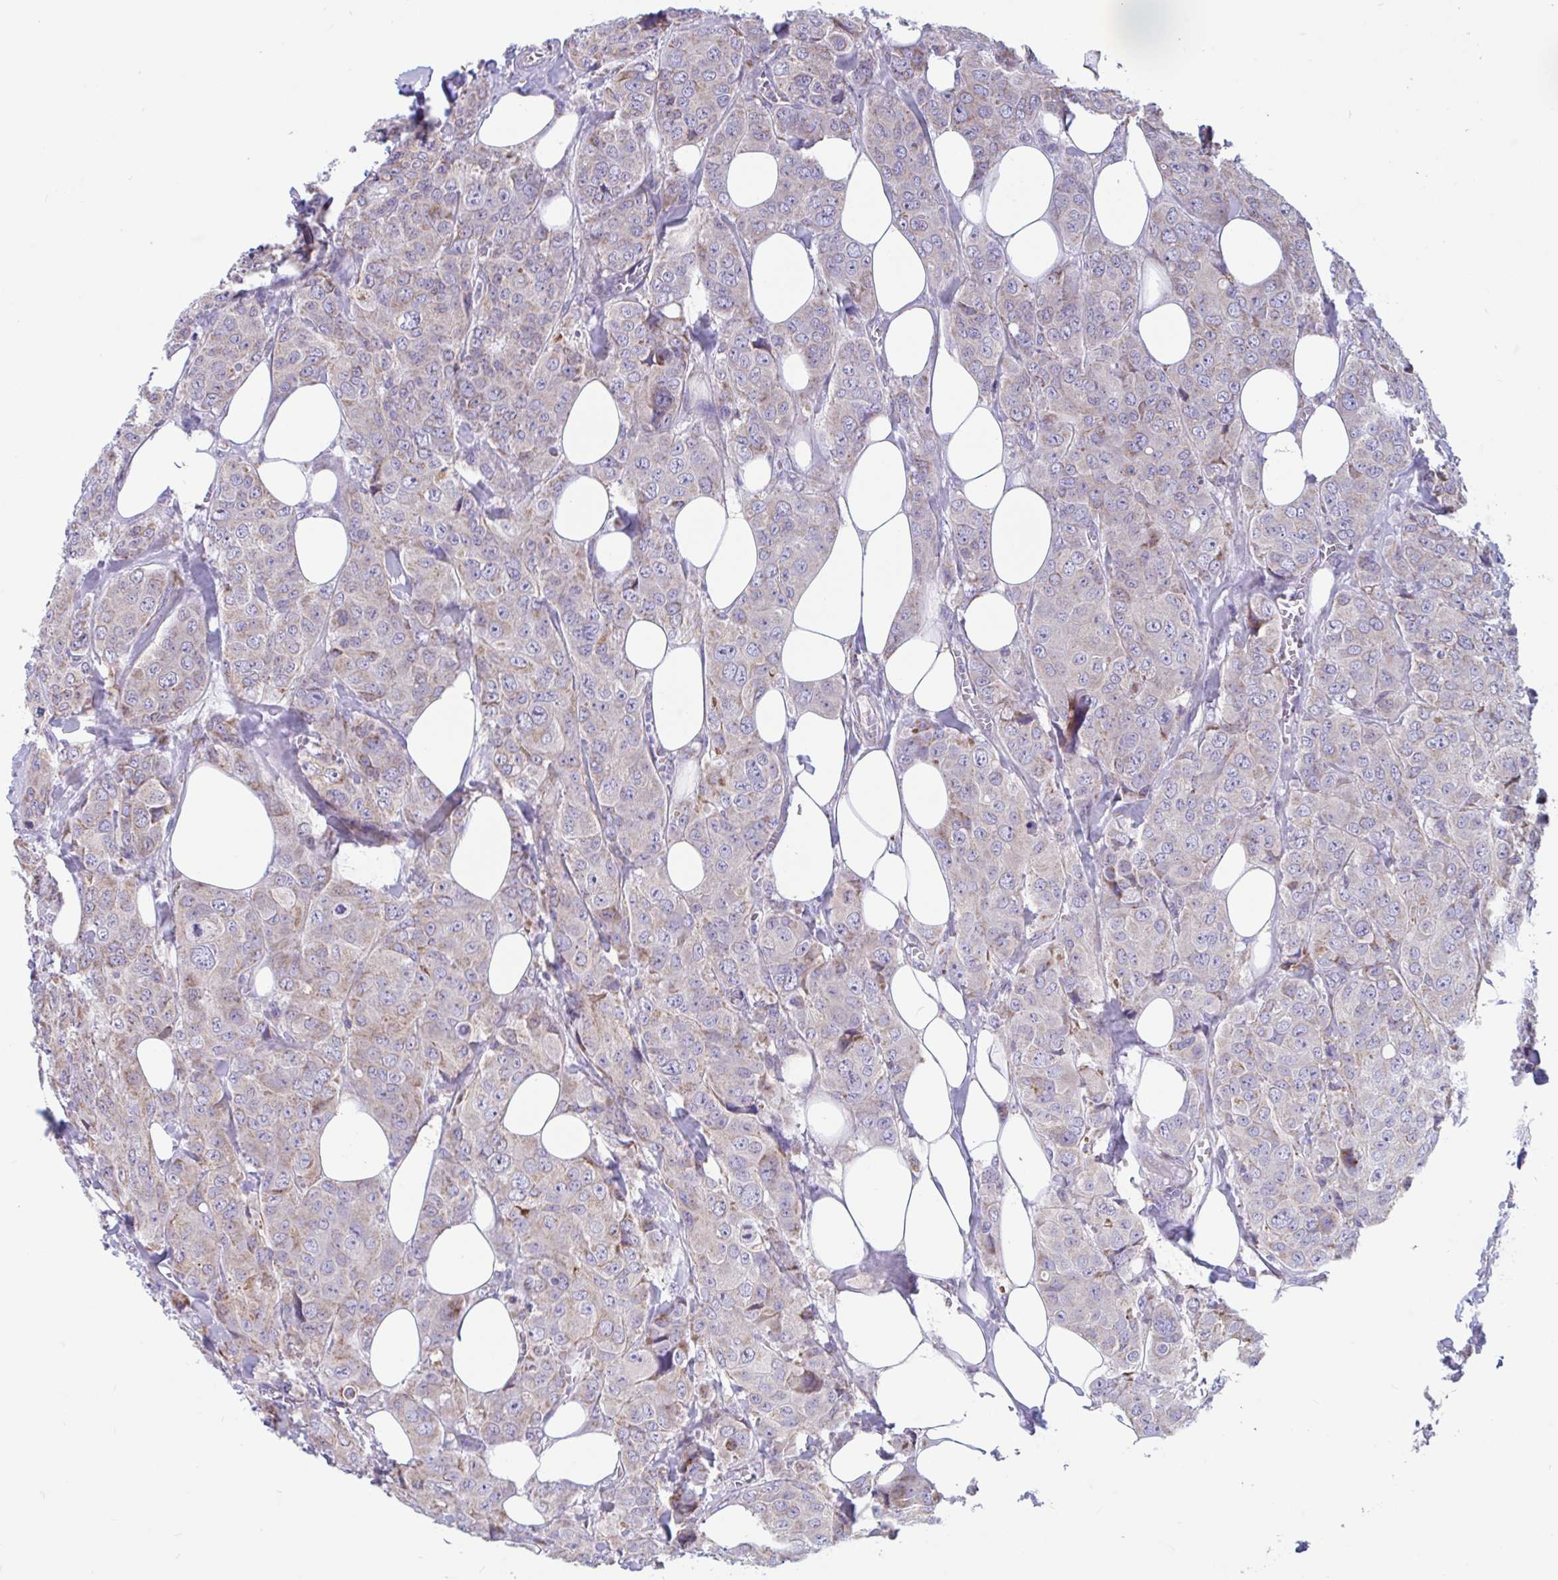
{"staining": {"intensity": "weak", "quantity": "25%-75%", "location": "cytoplasmic/membranous"}, "tissue": "breast cancer", "cell_type": "Tumor cells", "image_type": "cancer", "snomed": [{"axis": "morphology", "description": "Duct carcinoma"}, {"axis": "topography", "description": "Breast"}], "caption": "Immunohistochemical staining of human invasive ductal carcinoma (breast) shows low levels of weak cytoplasmic/membranous expression in about 25%-75% of tumor cells. Nuclei are stained in blue.", "gene": "OR13A1", "patient": {"sex": "female", "age": 43}}